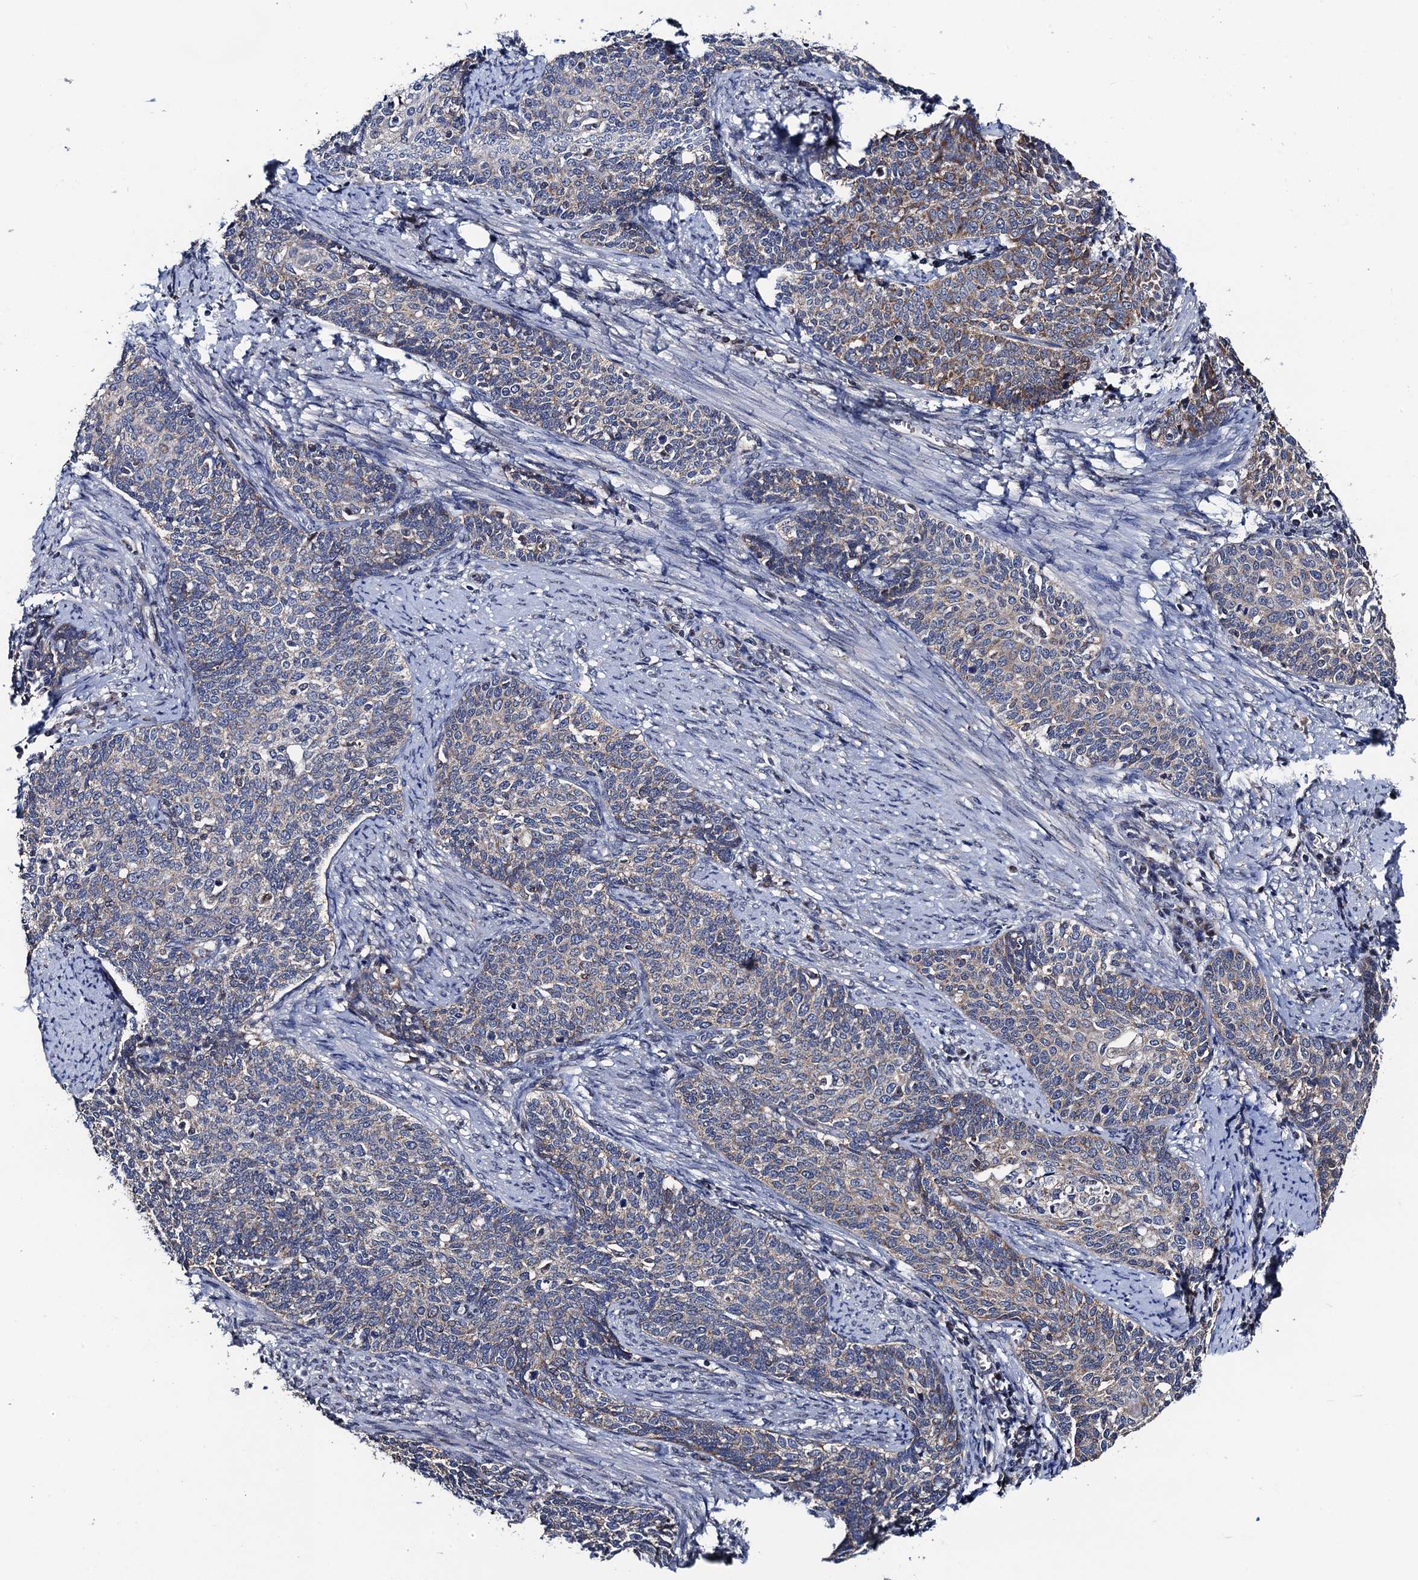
{"staining": {"intensity": "moderate", "quantity": "<25%", "location": "cytoplasmic/membranous"}, "tissue": "cervical cancer", "cell_type": "Tumor cells", "image_type": "cancer", "snomed": [{"axis": "morphology", "description": "Squamous cell carcinoma, NOS"}, {"axis": "topography", "description": "Cervix"}], "caption": "Cervical cancer stained with a protein marker demonstrates moderate staining in tumor cells.", "gene": "PTCD3", "patient": {"sex": "female", "age": 39}}